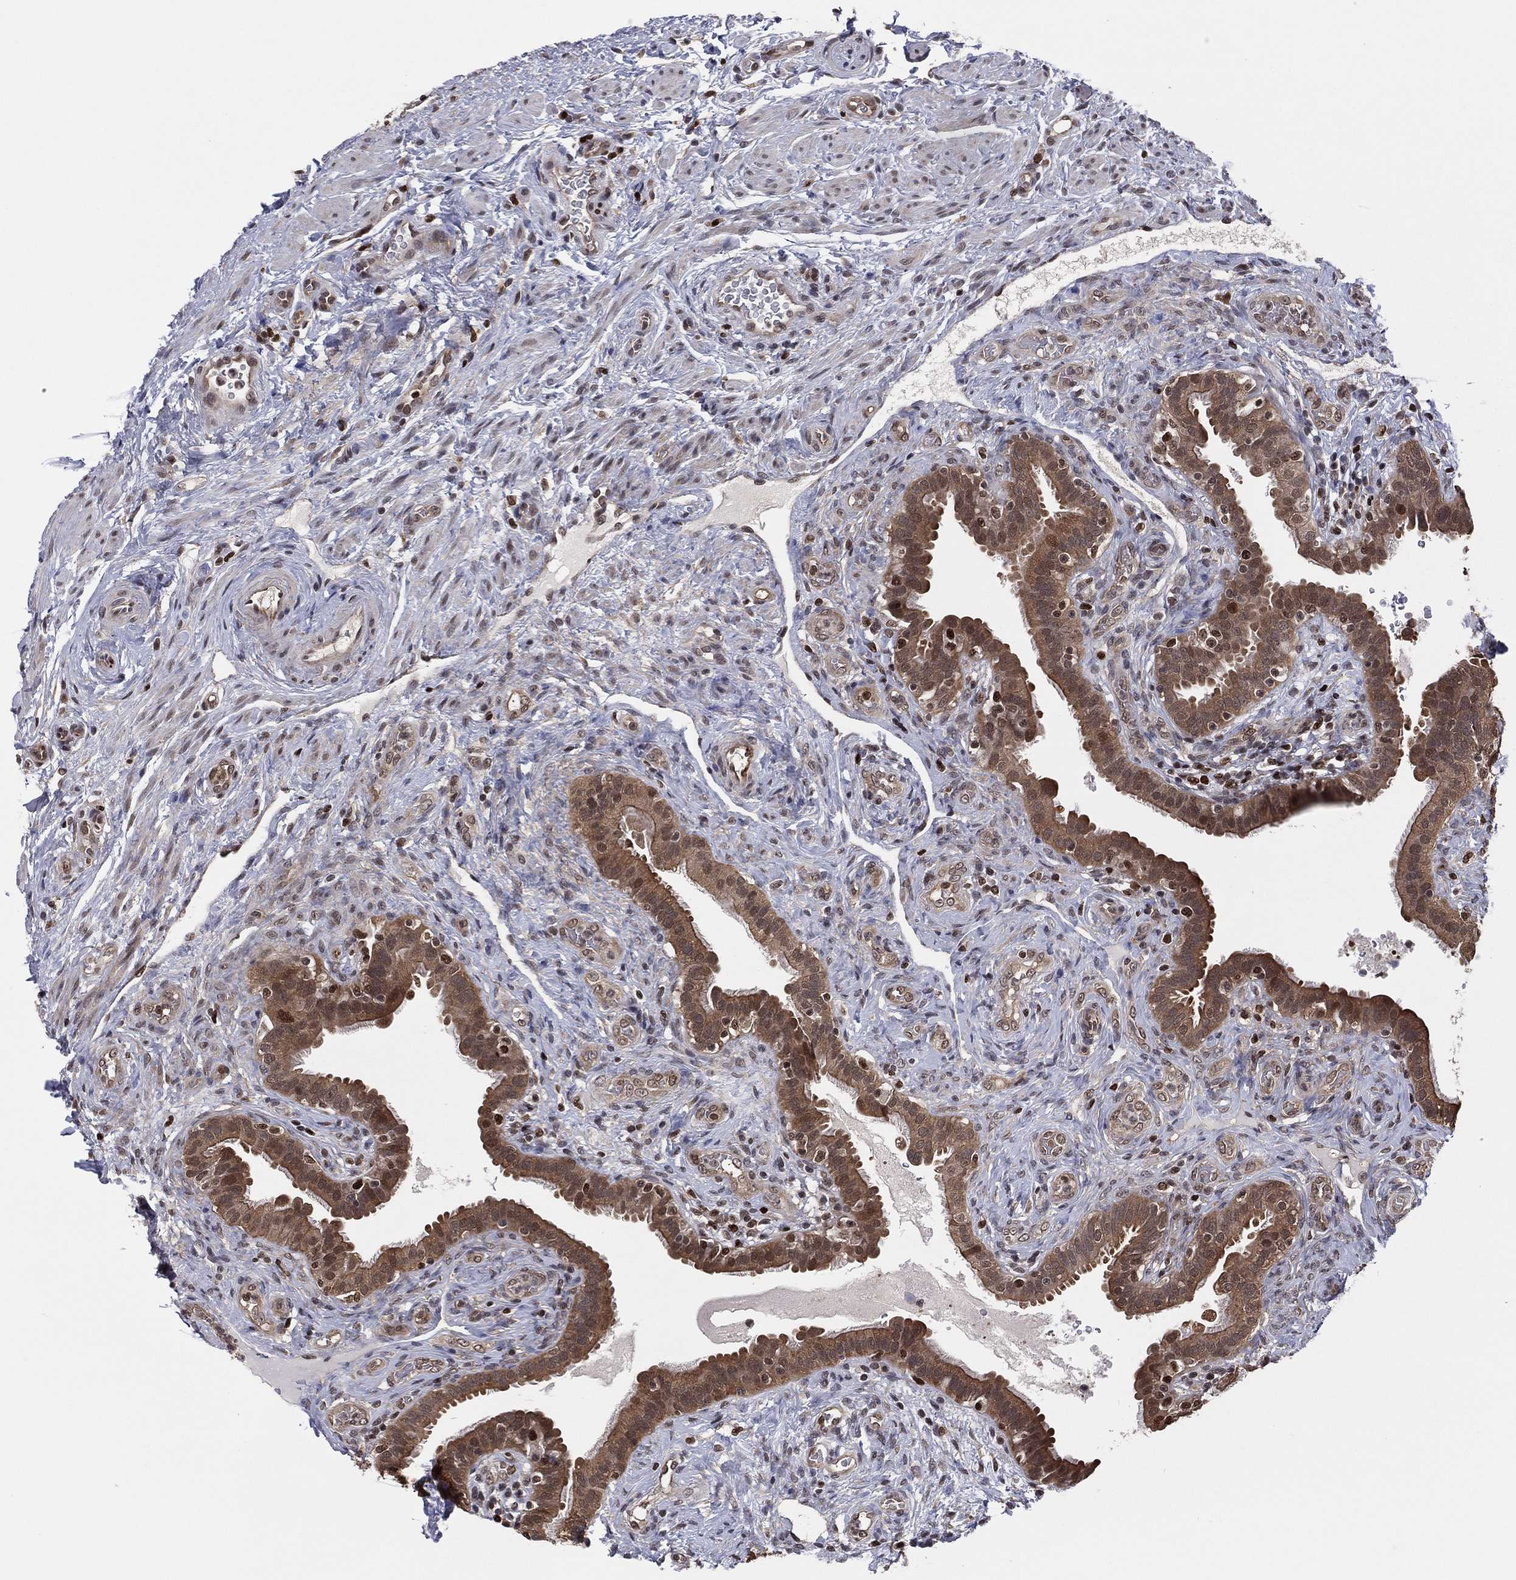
{"staining": {"intensity": "moderate", "quantity": ">75%", "location": "nuclear"}, "tissue": "fallopian tube", "cell_type": "Glandular cells", "image_type": "normal", "snomed": [{"axis": "morphology", "description": "Normal tissue, NOS"}, {"axis": "topography", "description": "Fallopian tube"}], "caption": "IHC of benign human fallopian tube exhibits medium levels of moderate nuclear positivity in approximately >75% of glandular cells. (IHC, brightfield microscopy, high magnification).", "gene": "PSMA1", "patient": {"sex": "female", "age": 41}}